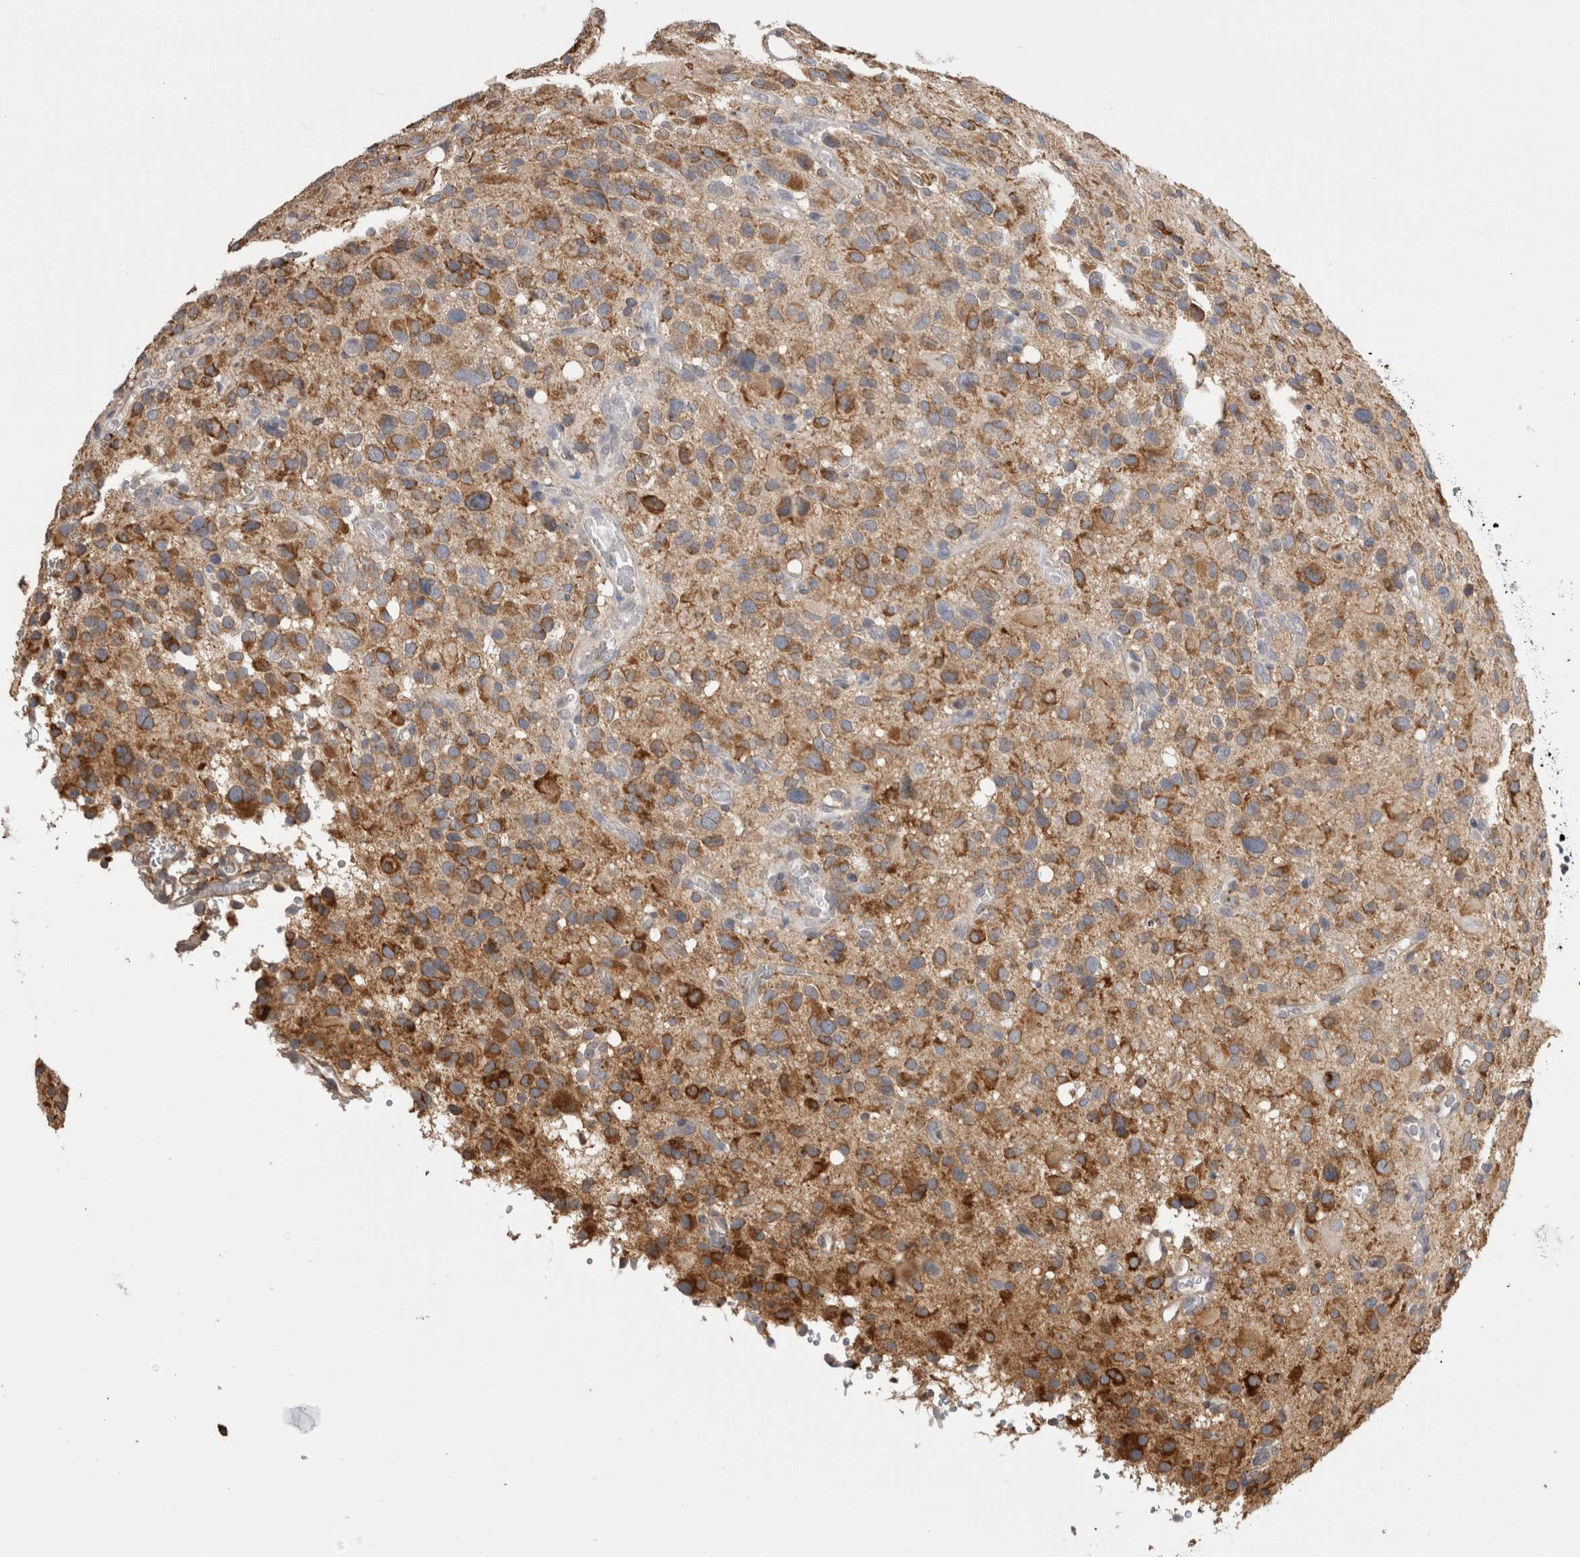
{"staining": {"intensity": "moderate", "quantity": ">75%", "location": "cytoplasmic/membranous"}, "tissue": "glioma", "cell_type": "Tumor cells", "image_type": "cancer", "snomed": [{"axis": "morphology", "description": "Glioma, malignant, High grade"}, {"axis": "topography", "description": "Brain"}], "caption": "Approximately >75% of tumor cells in human glioma demonstrate moderate cytoplasmic/membranous protein positivity as visualized by brown immunohistochemical staining.", "gene": "LRPAP1", "patient": {"sex": "male", "age": 48}}